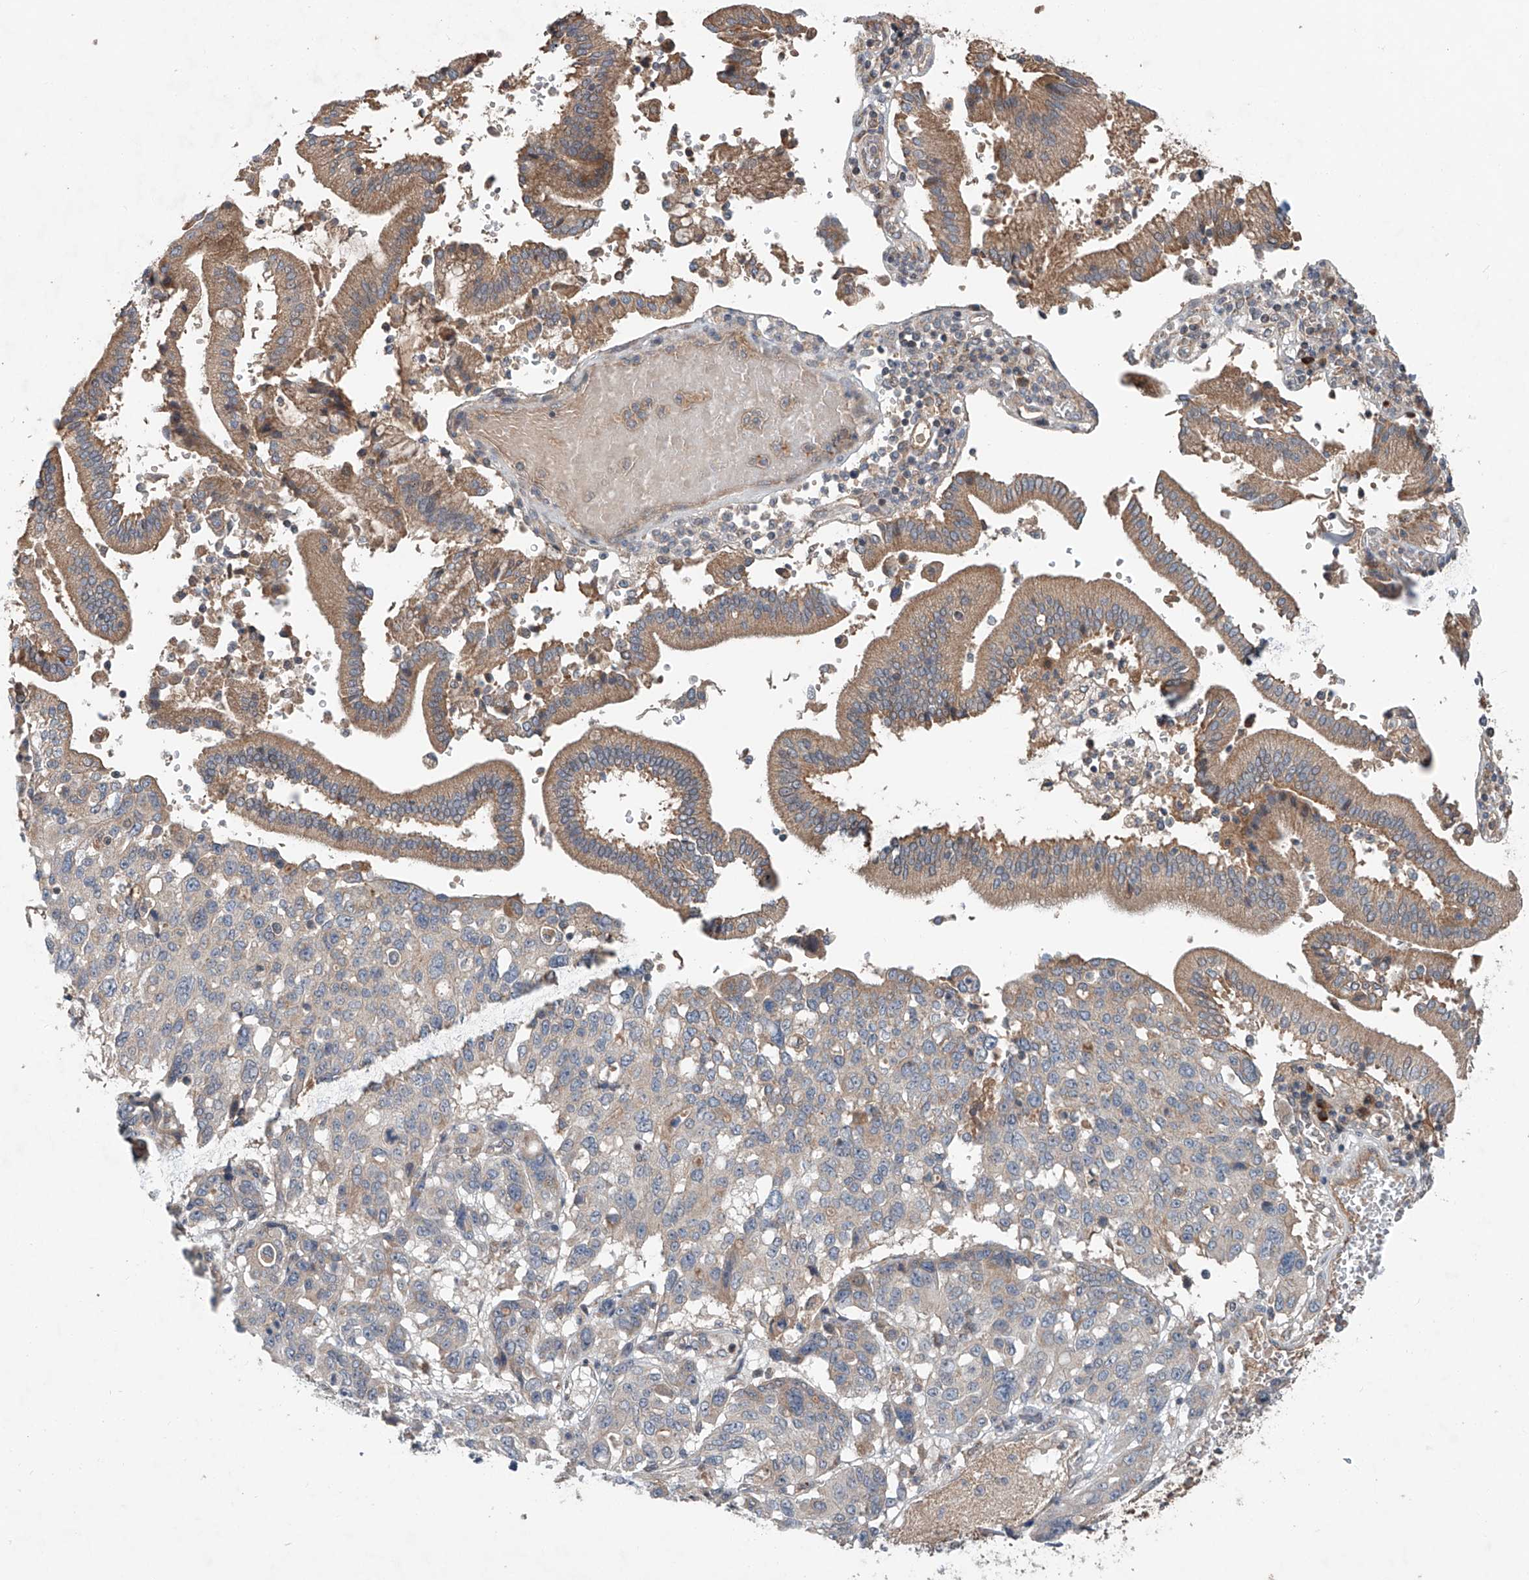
{"staining": {"intensity": "weak", "quantity": "<25%", "location": "cytoplasmic/membranous"}, "tissue": "pancreatic cancer", "cell_type": "Tumor cells", "image_type": "cancer", "snomed": [{"axis": "morphology", "description": "Adenocarcinoma, NOS"}, {"axis": "topography", "description": "Pancreas"}], "caption": "Photomicrograph shows no protein positivity in tumor cells of pancreatic adenocarcinoma tissue.", "gene": "ADAM23", "patient": {"sex": "male", "age": 46}}